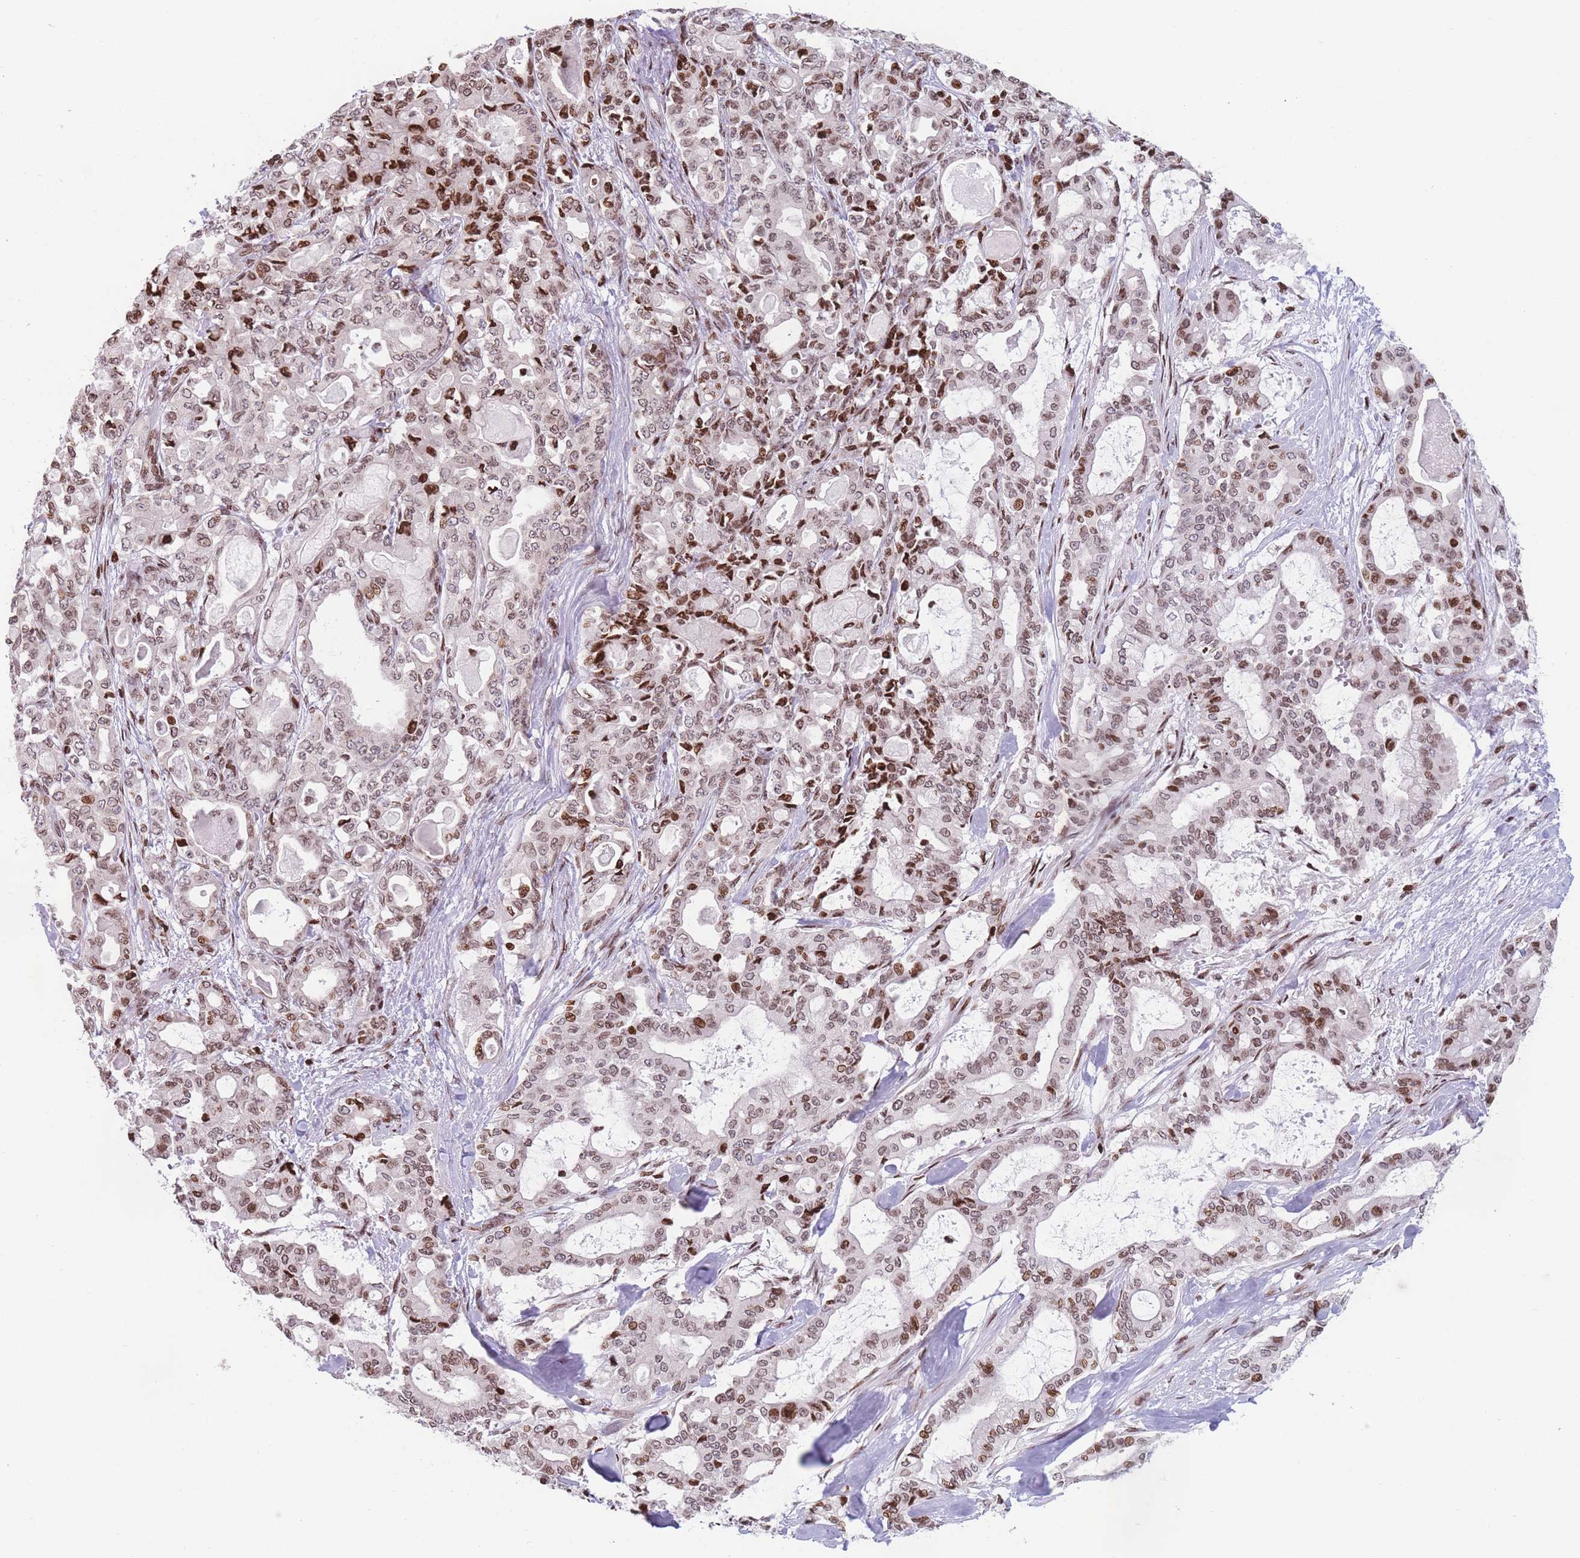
{"staining": {"intensity": "moderate", "quantity": ">75%", "location": "nuclear"}, "tissue": "pancreatic cancer", "cell_type": "Tumor cells", "image_type": "cancer", "snomed": [{"axis": "morphology", "description": "Adenocarcinoma, NOS"}, {"axis": "topography", "description": "Pancreas"}], "caption": "The image demonstrates a brown stain indicating the presence of a protein in the nuclear of tumor cells in pancreatic cancer.", "gene": "AK9", "patient": {"sex": "male", "age": 63}}